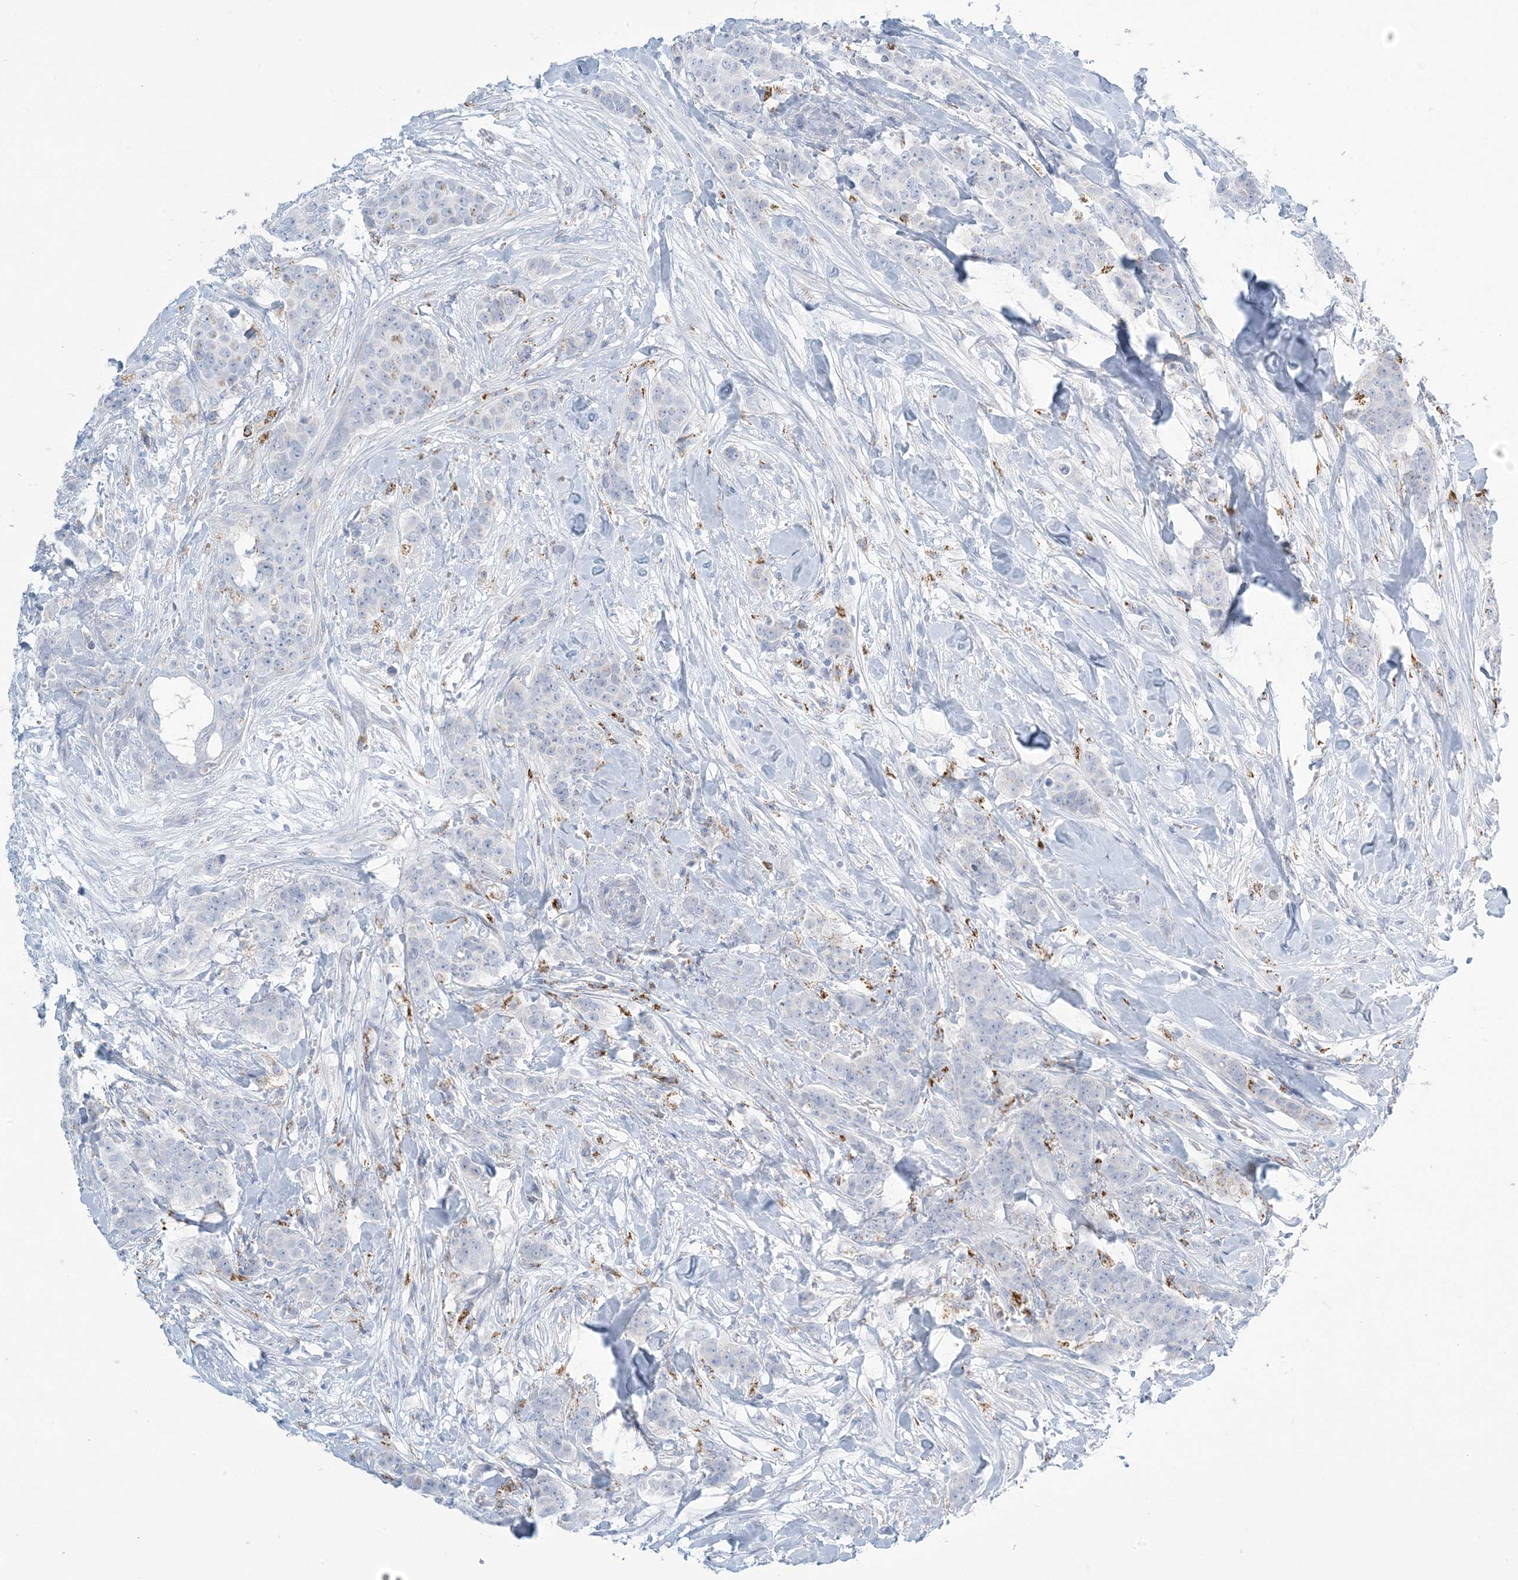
{"staining": {"intensity": "negative", "quantity": "none", "location": "none"}, "tissue": "breast cancer", "cell_type": "Tumor cells", "image_type": "cancer", "snomed": [{"axis": "morphology", "description": "Duct carcinoma"}, {"axis": "topography", "description": "Breast"}], "caption": "Tumor cells show no significant staining in breast invasive ductal carcinoma. (Brightfield microscopy of DAB IHC at high magnification).", "gene": "ZDHHC4", "patient": {"sex": "female", "age": 40}}